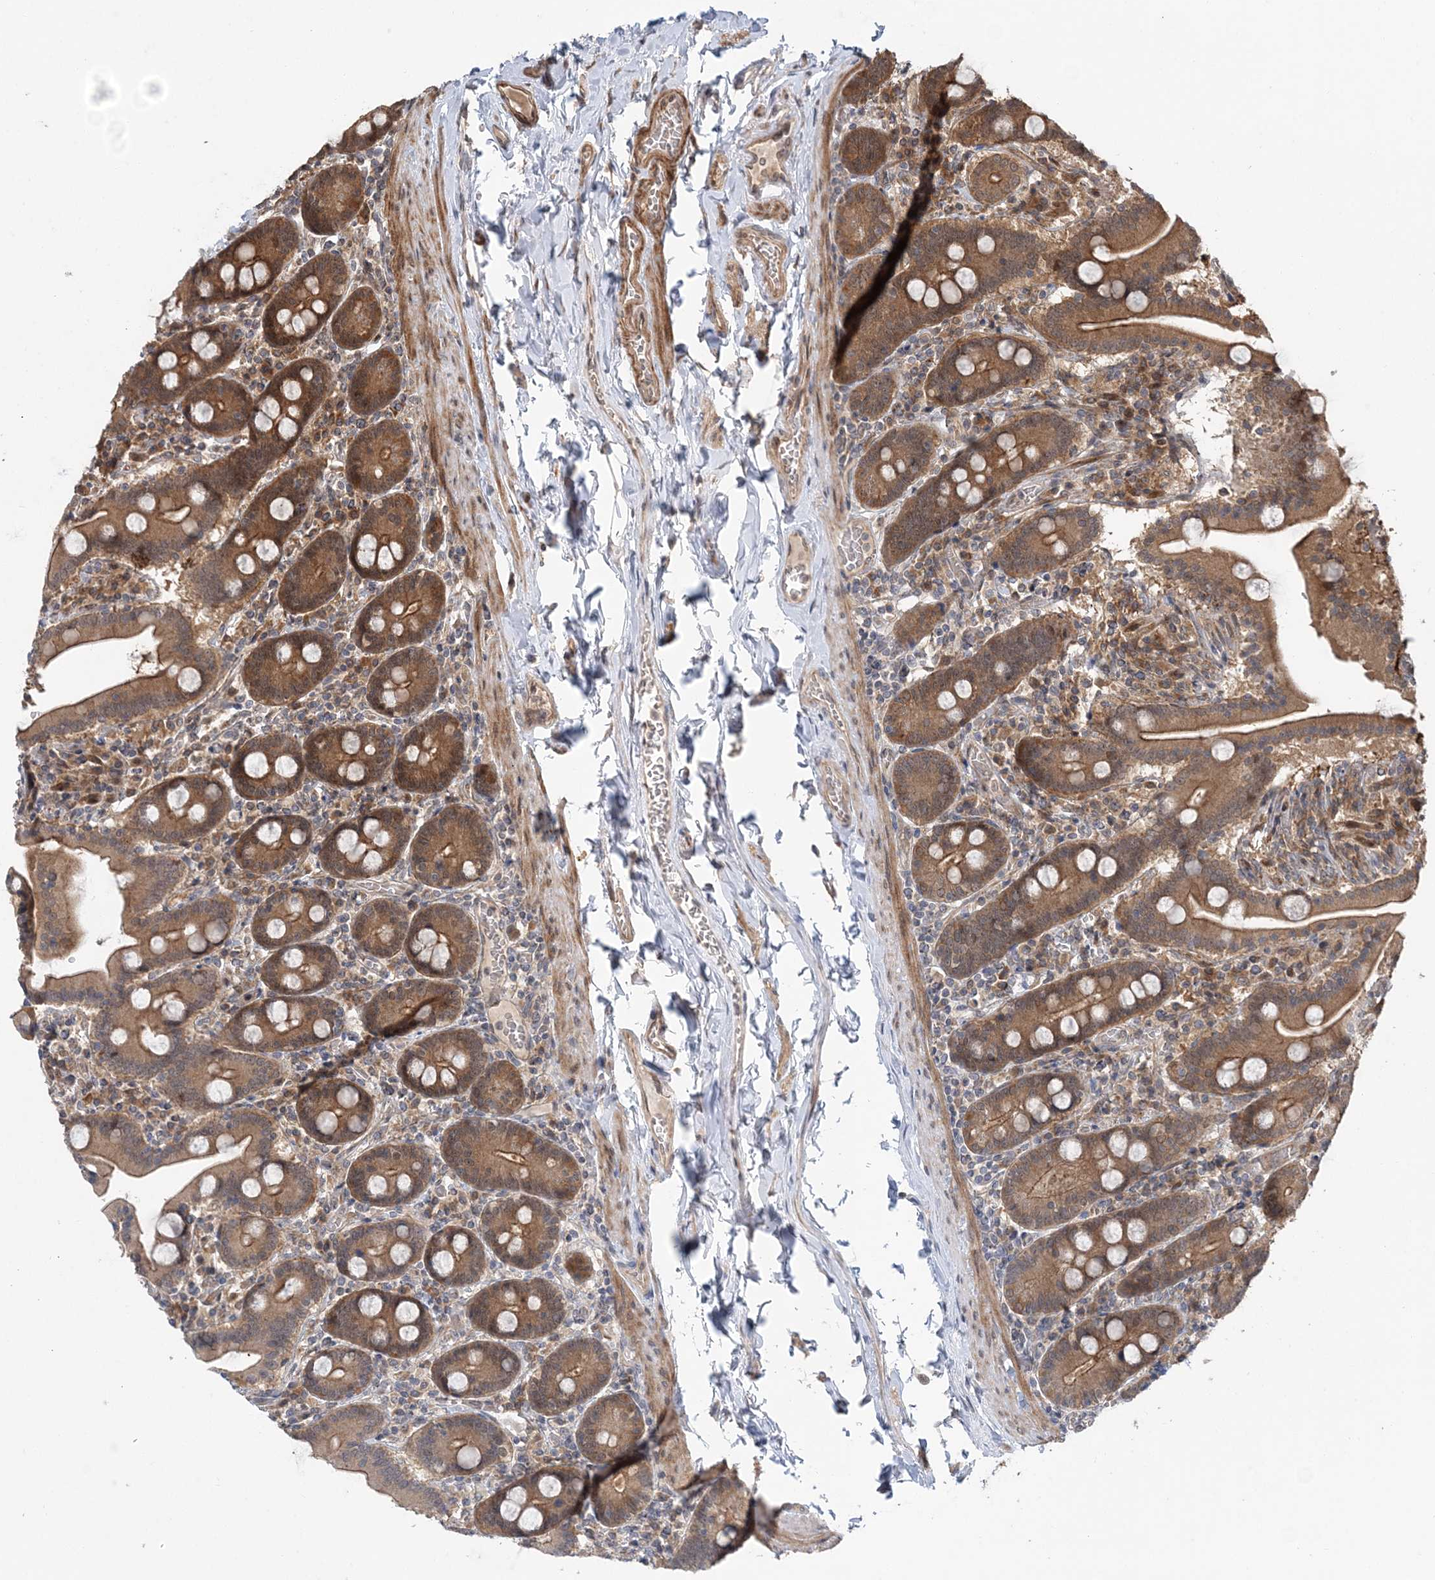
{"staining": {"intensity": "moderate", "quantity": ">75%", "location": "cytoplasmic/membranous"}, "tissue": "duodenum", "cell_type": "Glandular cells", "image_type": "normal", "snomed": [{"axis": "morphology", "description": "Normal tissue, NOS"}, {"axis": "topography", "description": "Duodenum"}], "caption": "Protein expression analysis of unremarkable human duodenum reveals moderate cytoplasmic/membranous staining in about >75% of glandular cells. (brown staining indicates protein expression, while blue staining denotes nuclei).", "gene": "UBTD2", "patient": {"sex": "male", "age": 55}}